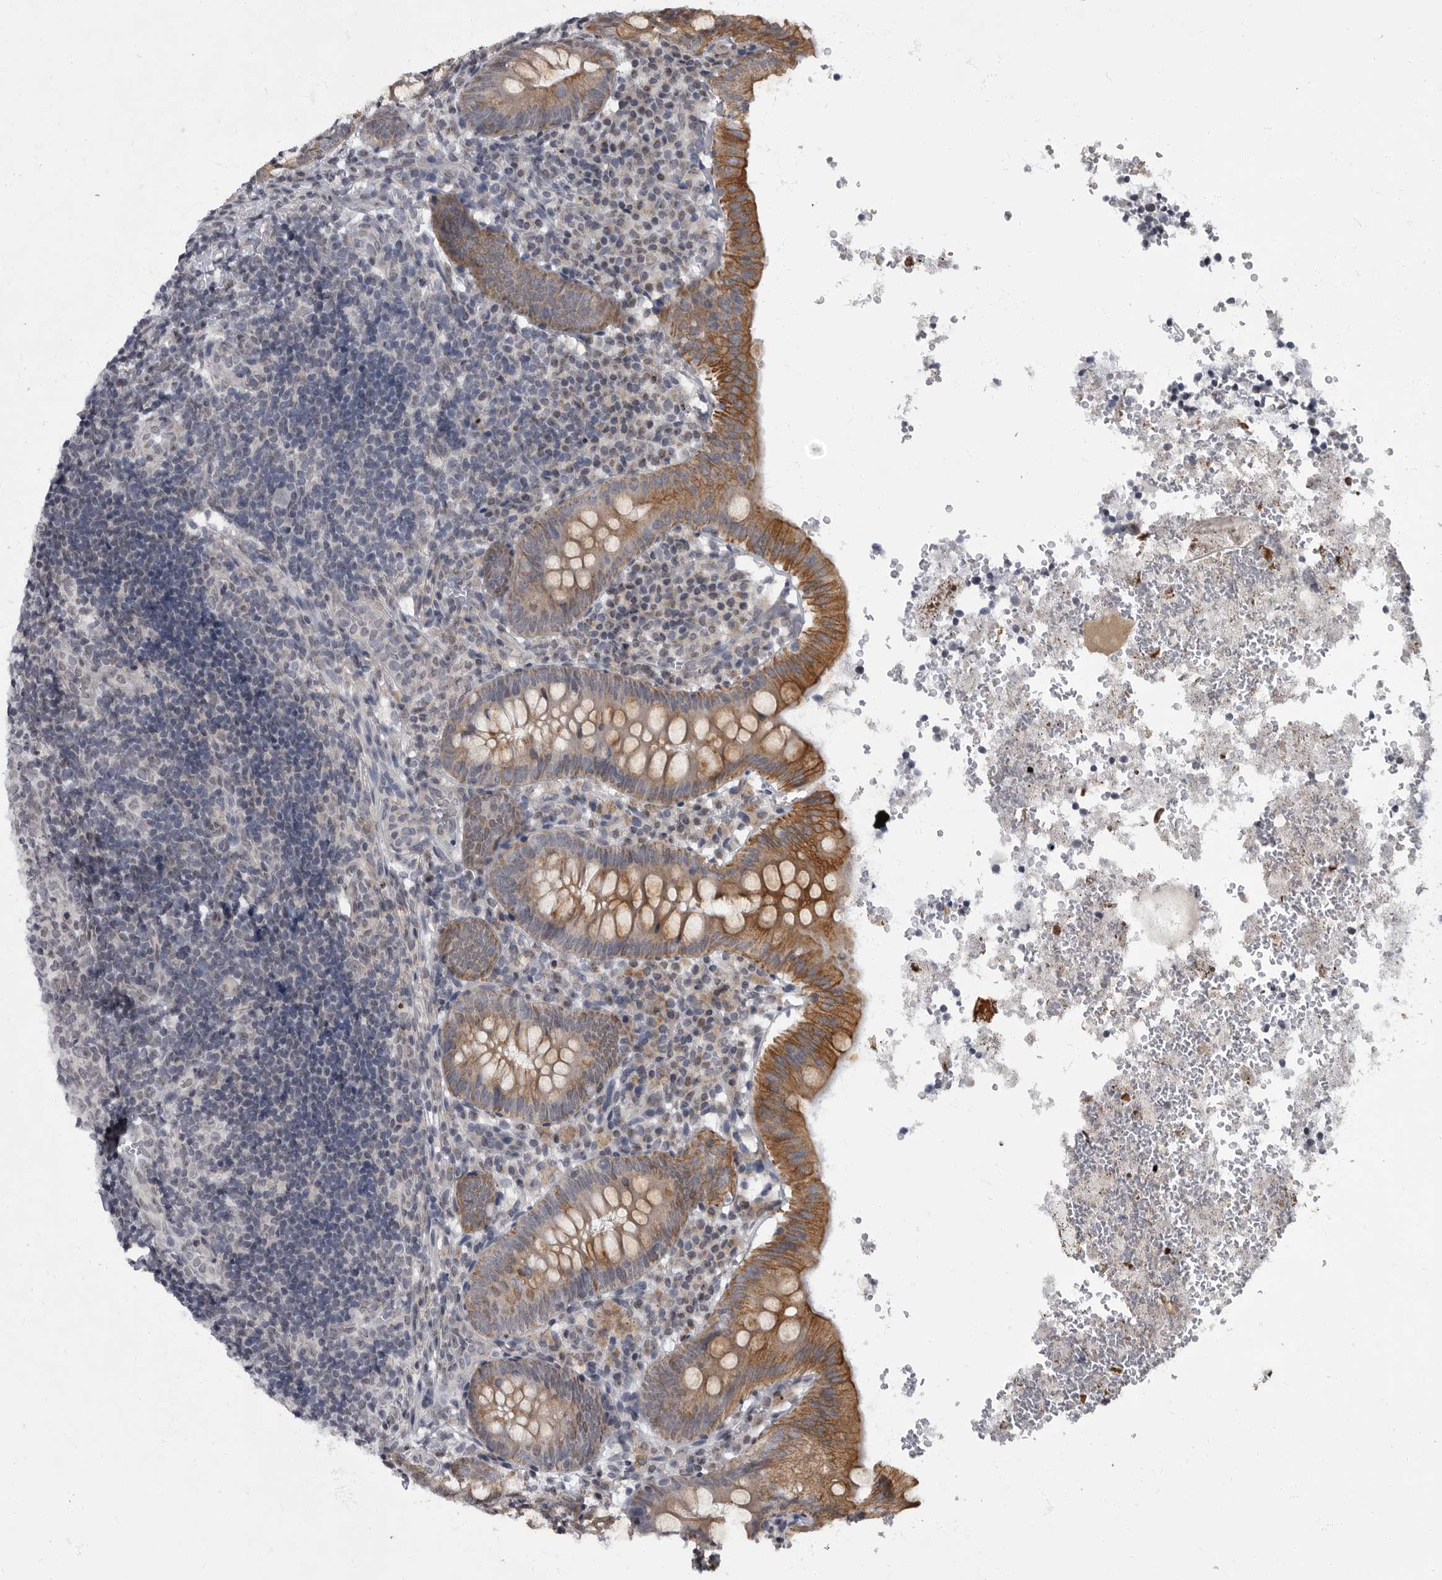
{"staining": {"intensity": "moderate", "quantity": ">75%", "location": "cytoplasmic/membranous"}, "tissue": "appendix", "cell_type": "Glandular cells", "image_type": "normal", "snomed": [{"axis": "morphology", "description": "Normal tissue, NOS"}, {"axis": "topography", "description": "Appendix"}], "caption": "Immunohistochemistry (IHC) of normal human appendix displays medium levels of moderate cytoplasmic/membranous expression in approximately >75% of glandular cells.", "gene": "EVI5", "patient": {"sex": "male", "age": 8}}